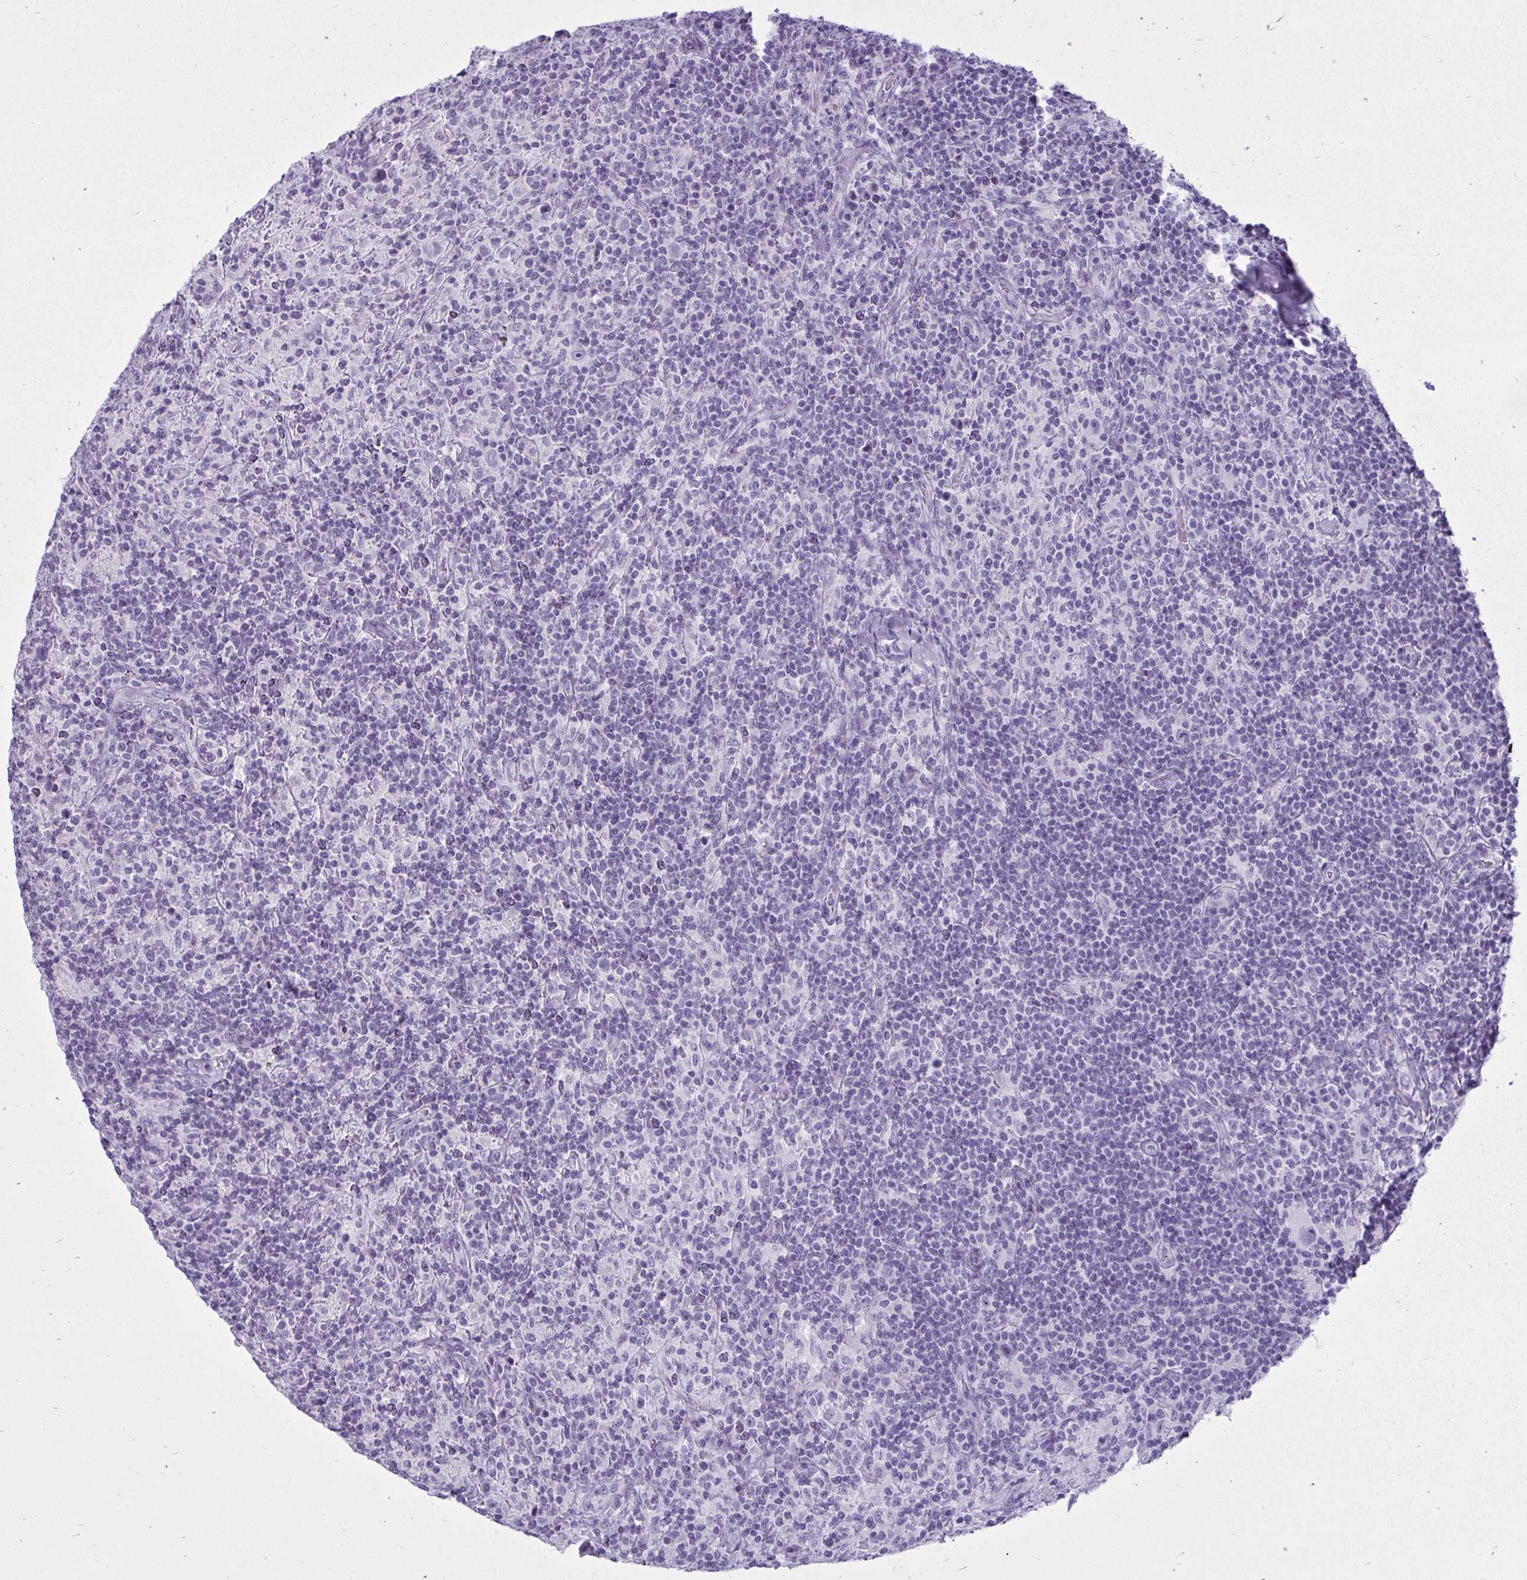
{"staining": {"intensity": "negative", "quantity": "none", "location": "none"}, "tissue": "lymphoma", "cell_type": "Tumor cells", "image_type": "cancer", "snomed": [{"axis": "morphology", "description": "Hodgkin's disease, NOS"}, {"axis": "topography", "description": "Lymph node"}], "caption": "A micrograph of Hodgkin's disease stained for a protein exhibits no brown staining in tumor cells.", "gene": "QDPR", "patient": {"sex": "male", "age": 70}}